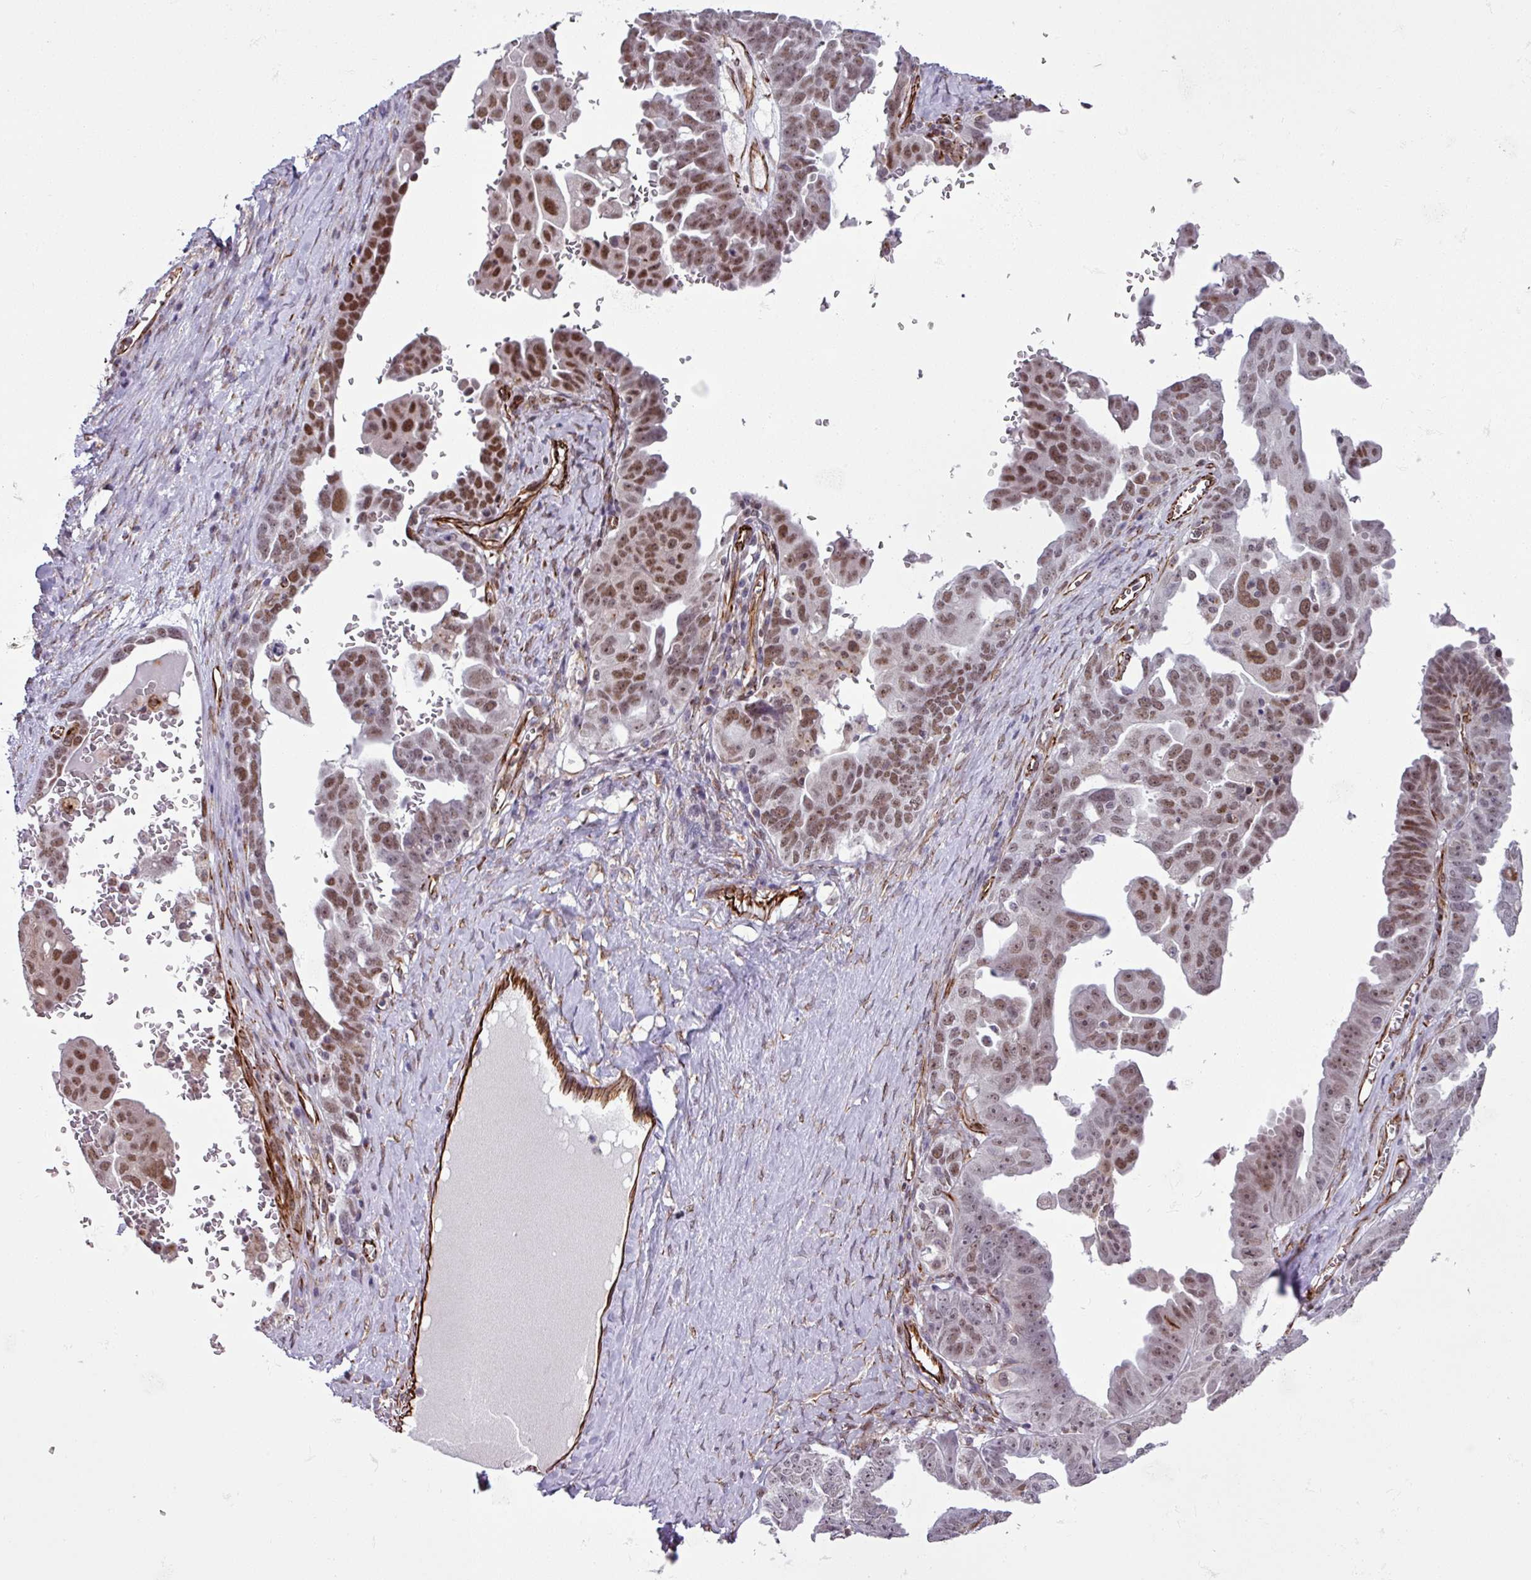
{"staining": {"intensity": "moderate", "quantity": ">75%", "location": "nuclear"}, "tissue": "ovarian cancer", "cell_type": "Tumor cells", "image_type": "cancer", "snomed": [{"axis": "morphology", "description": "Carcinoma, endometroid"}, {"axis": "topography", "description": "Ovary"}], "caption": "Tumor cells reveal medium levels of moderate nuclear staining in approximately >75% of cells in ovarian cancer (endometroid carcinoma).", "gene": "CHD3", "patient": {"sex": "female", "age": 62}}